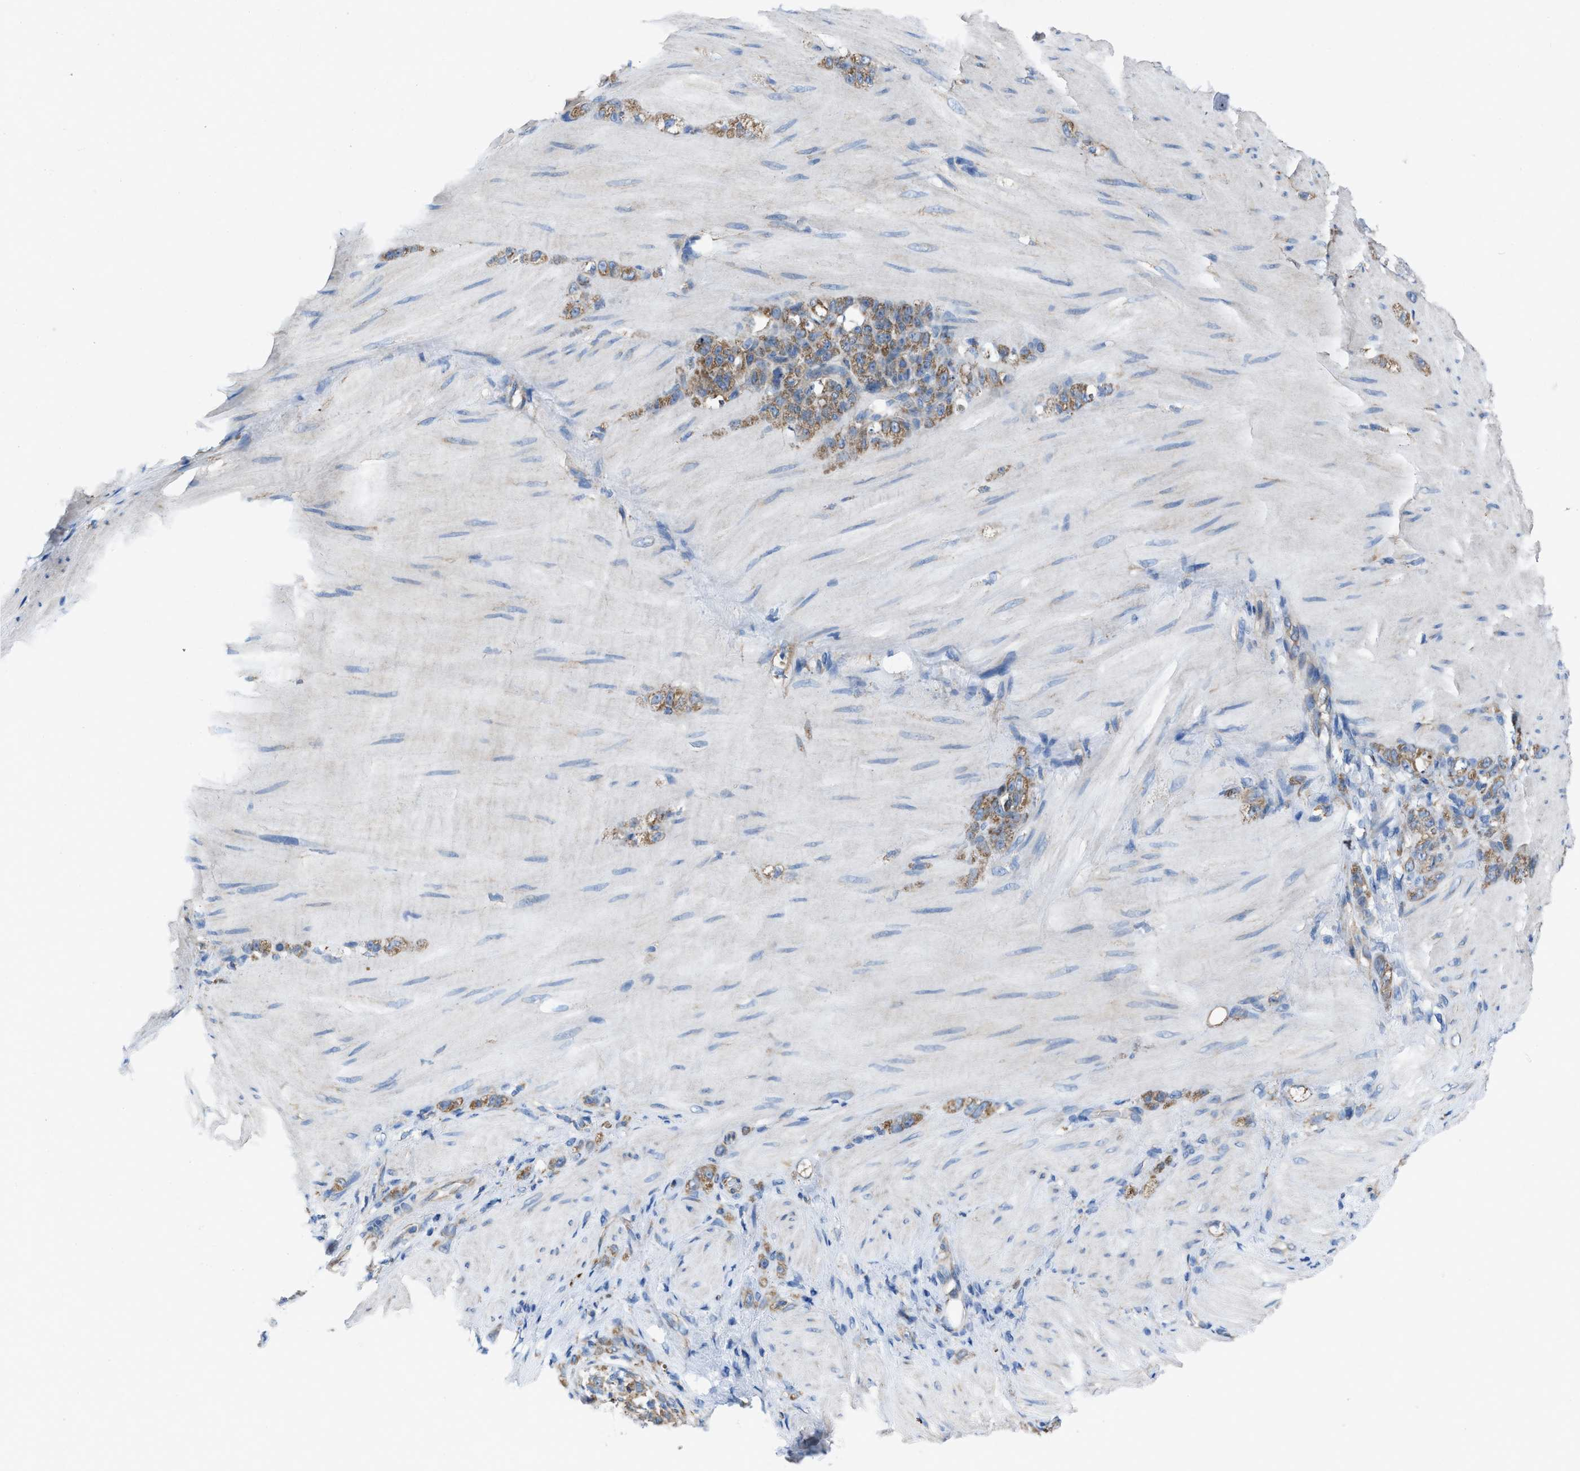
{"staining": {"intensity": "moderate", "quantity": ">75%", "location": "cytoplasmic/membranous"}, "tissue": "stomach cancer", "cell_type": "Tumor cells", "image_type": "cancer", "snomed": [{"axis": "morphology", "description": "Normal tissue, NOS"}, {"axis": "morphology", "description": "Adenocarcinoma, NOS"}, {"axis": "topography", "description": "Stomach"}], "caption": "Stomach cancer stained with immunohistochemistry (IHC) reveals moderate cytoplasmic/membranous expression in about >75% of tumor cells. Nuclei are stained in blue.", "gene": "DOLPP1", "patient": {"sex": "male", "age": 82}}